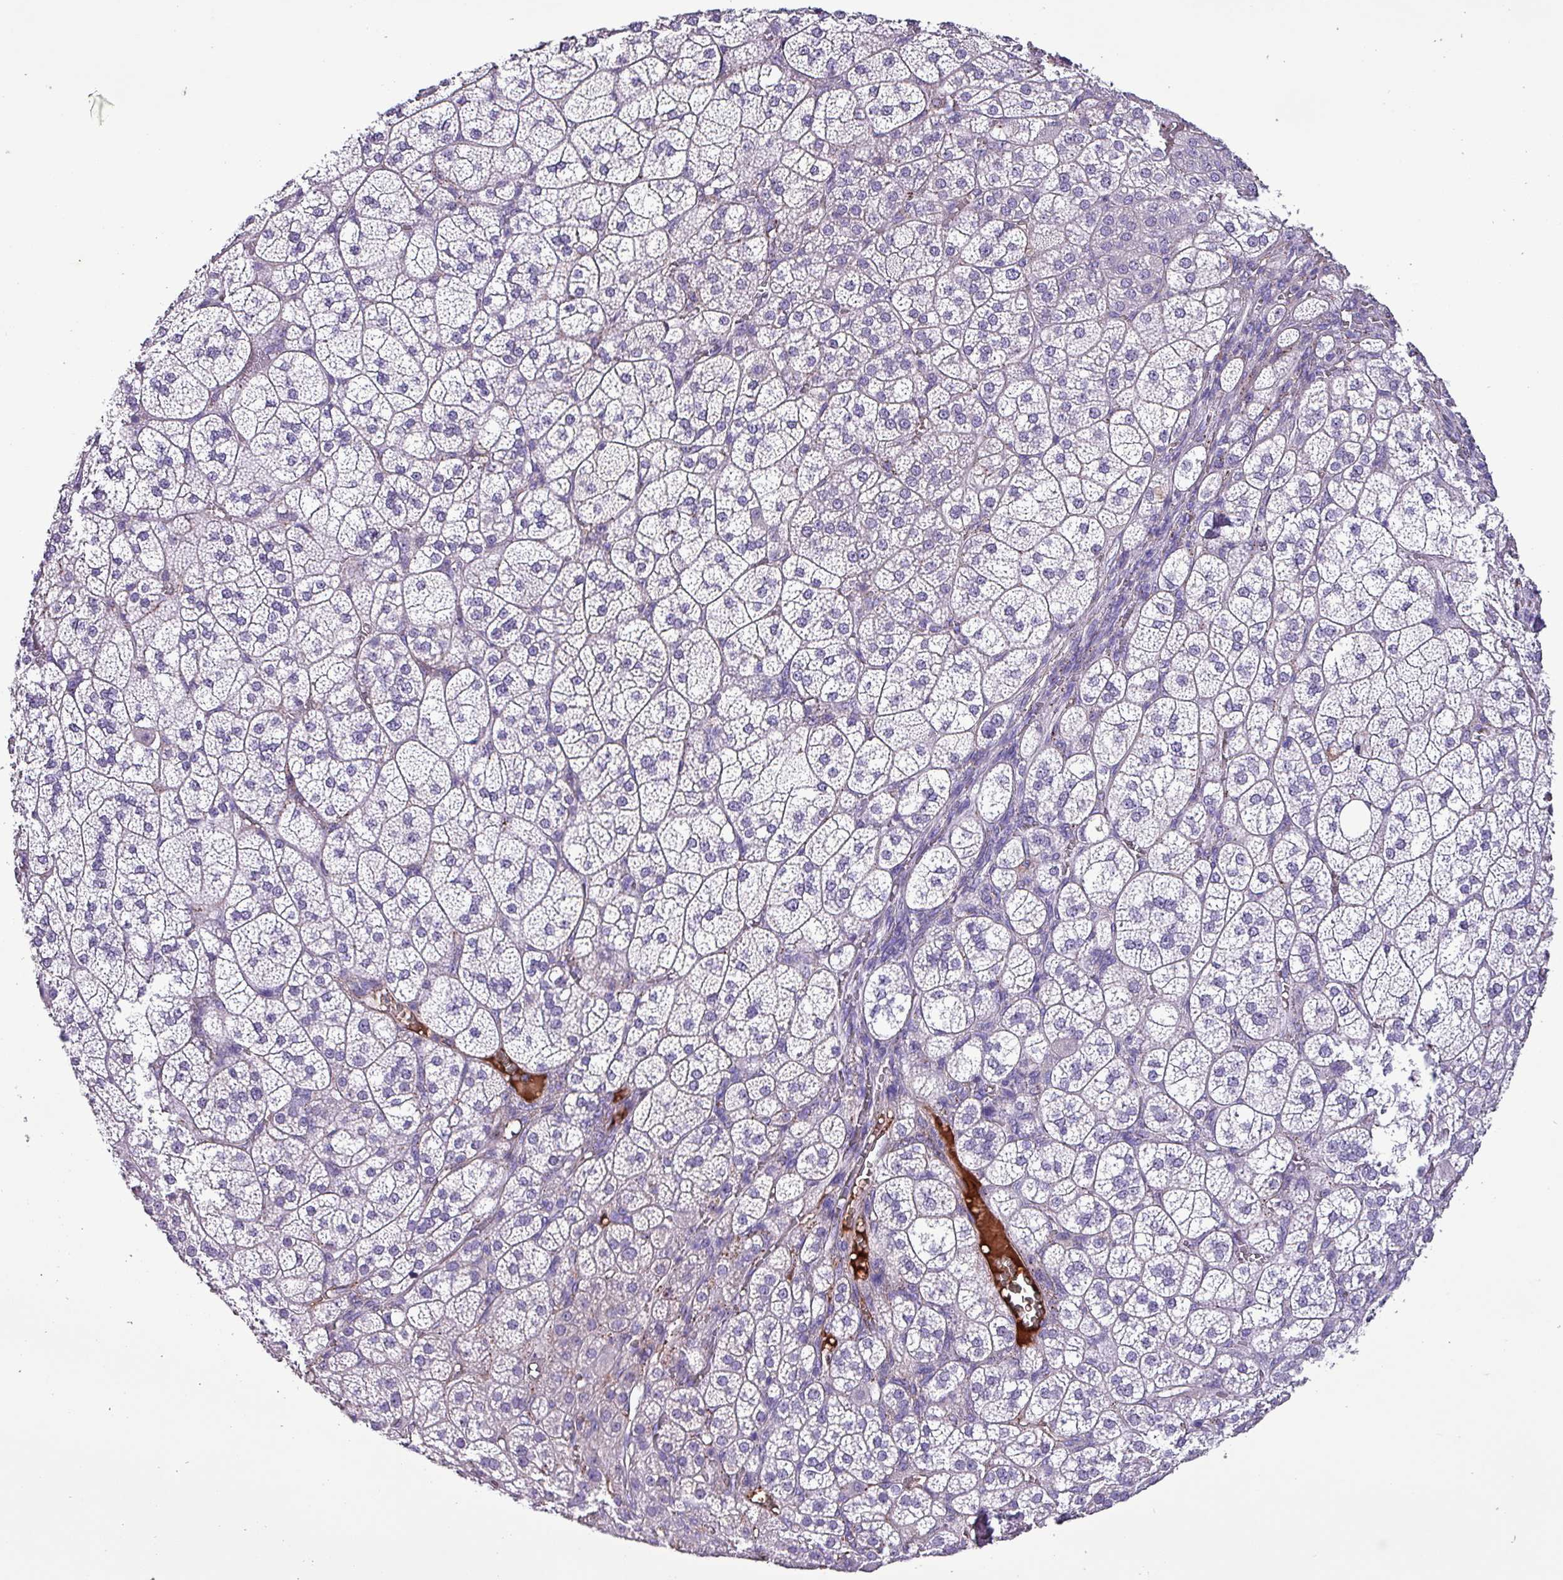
{"staining": {"intensity": "negative", "quantity": "none", "location": "none"}, "tissue": "adrenal gland", "cell_type": "Glandular cells", "image_type": "normal", "snomed": [{"axis": "morphology", "description": "Normal tissue, NOS"}, {"axis": "topography", "description": "Adrenal gland"}], "caption": "Immunohistochemical staining of unremarkable adrenal gland shows no significant positivity in glandular cells.", "gene": "HPR", "patient": {"sex": "female", "age": 60}}